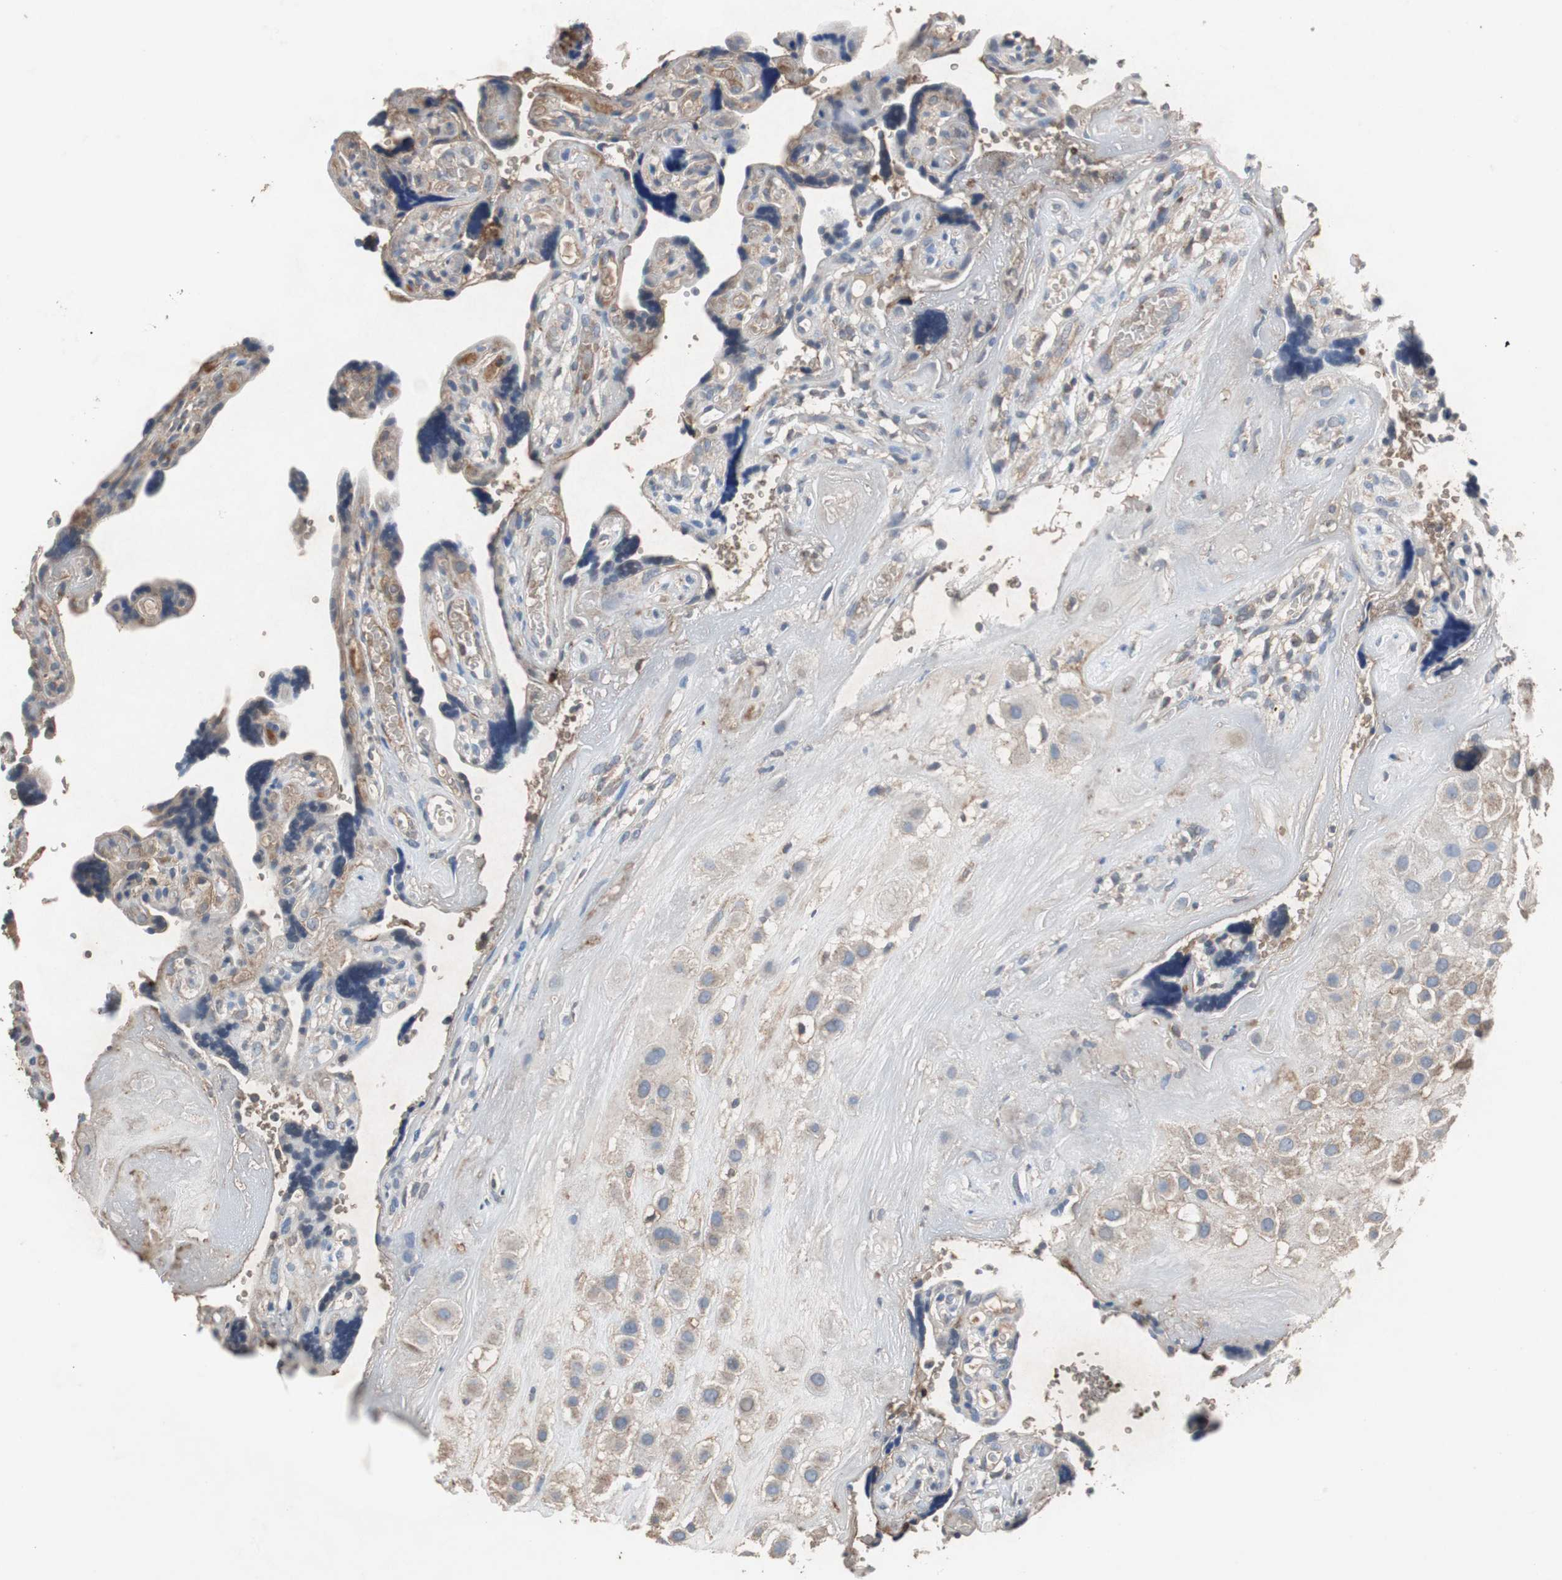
{"staining": {"intensity": "strong", "quantity": ">75%", "location": "cytoplasmic/membranous"}, "tissue": "placenta", "cell_type": "Decidual cells", "image_type": "normal", "snomed": [{"axis": "morphology", "description": "Normal tissue, NOS"}, {"axis": "topography", "description": "Placenta"}], "caption": "Immunohistochemical staining of normal human placenta shows strong cytoplasmic/membranous protein expression in approximately >75% of decidual cells.", "gene": "CALB2", "patient": {"sex": "female", "age": 30}}